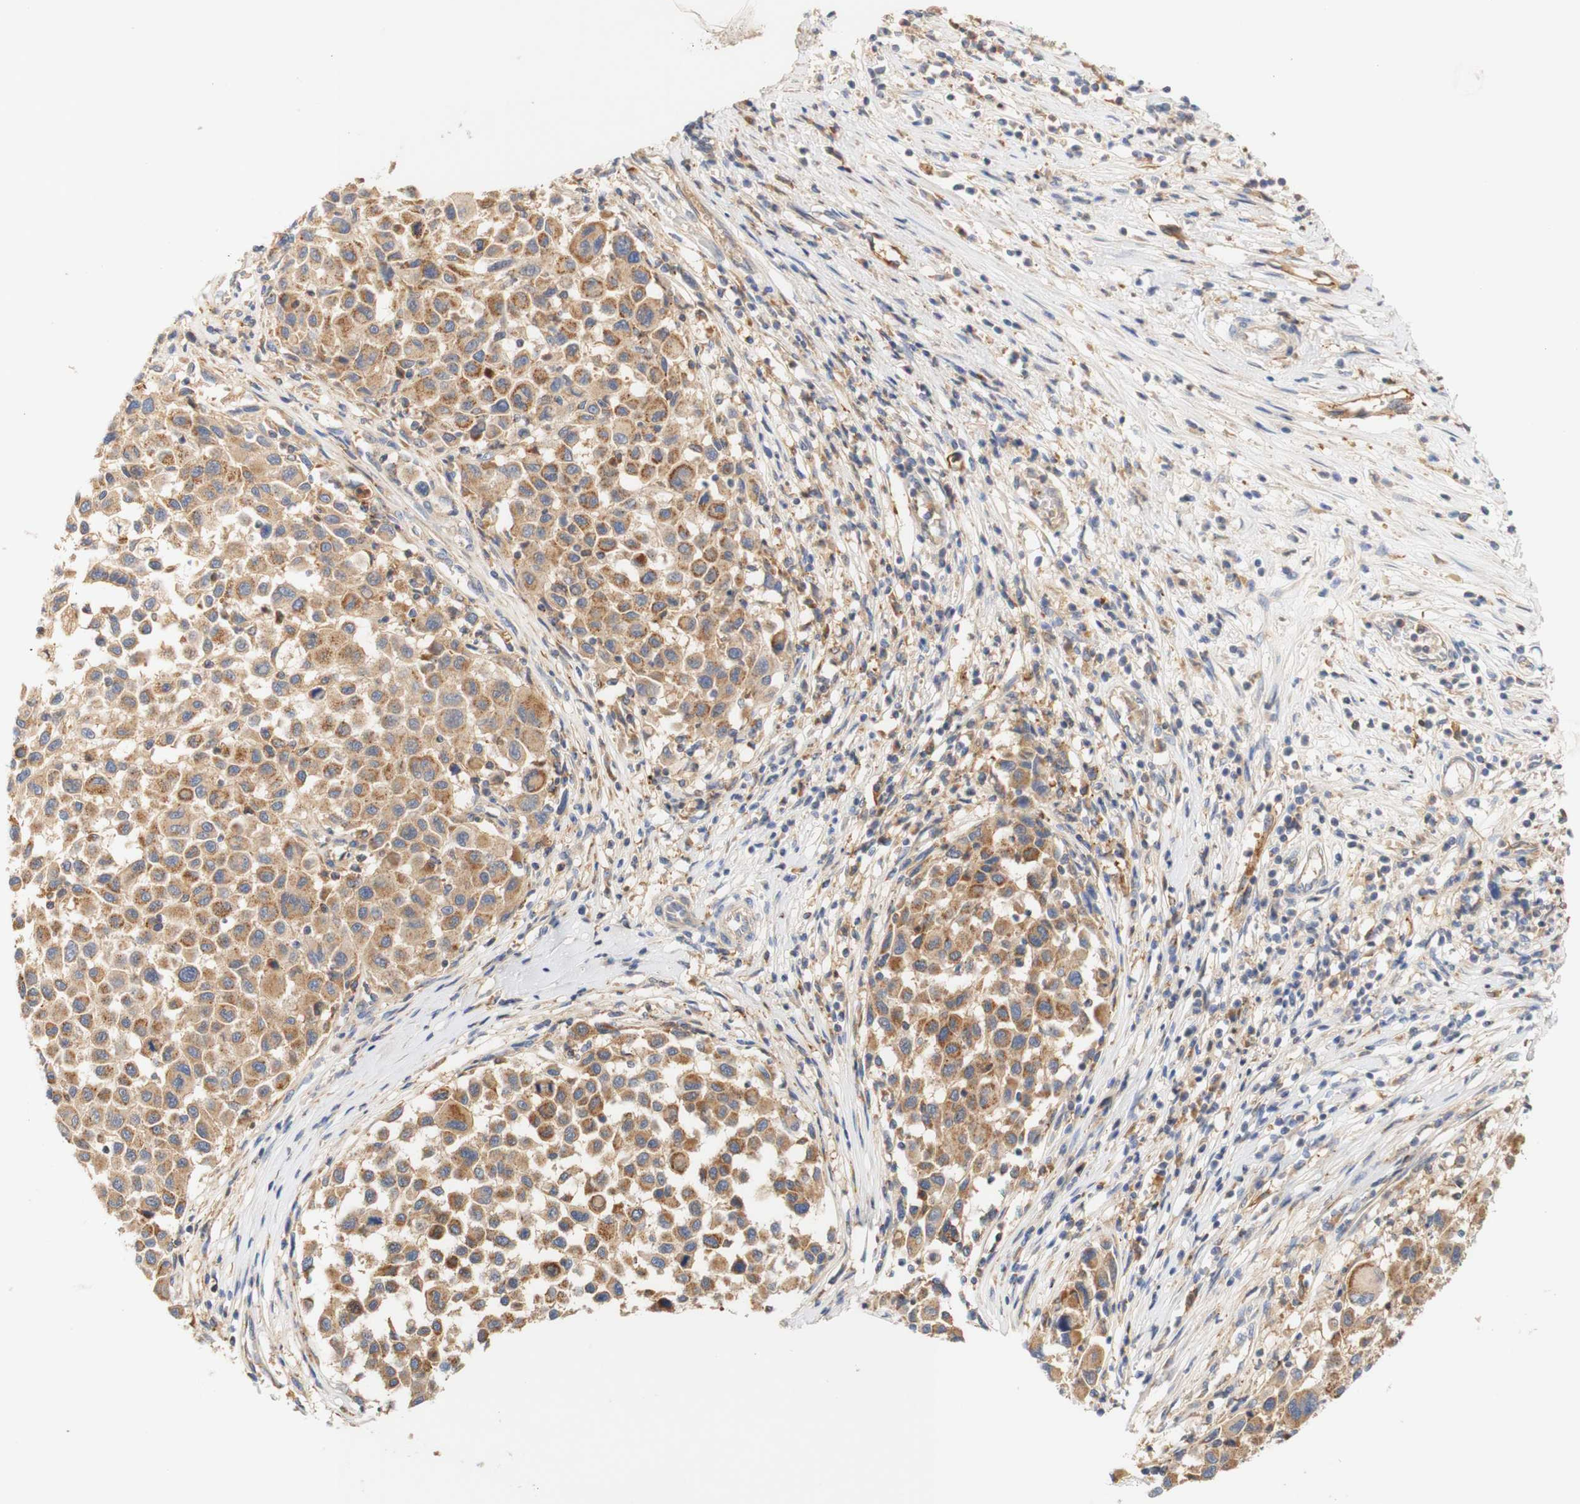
{"staining": {"intensity": "moderate", "quantity": ">75%", "location": "cytoplasmic/membranous"}, "tissue": "melanoma", "cell_type": "Tumor cells", "image_type": "cancer", "snomed": [{"axis": "morphology", "description": "Malignant melanoma, Metastatic site"}, {"axis": "topography", "description": "Lymph node"}], "caption": "Brown immunohistochemical staining in malignant melanoma (metastatic site) demonstrates moderate cytoplasmic/membranous staining in about >75% of tumor cells.", "gene": "PCDH7", "patient": {"sex": "male", "age": 61}}